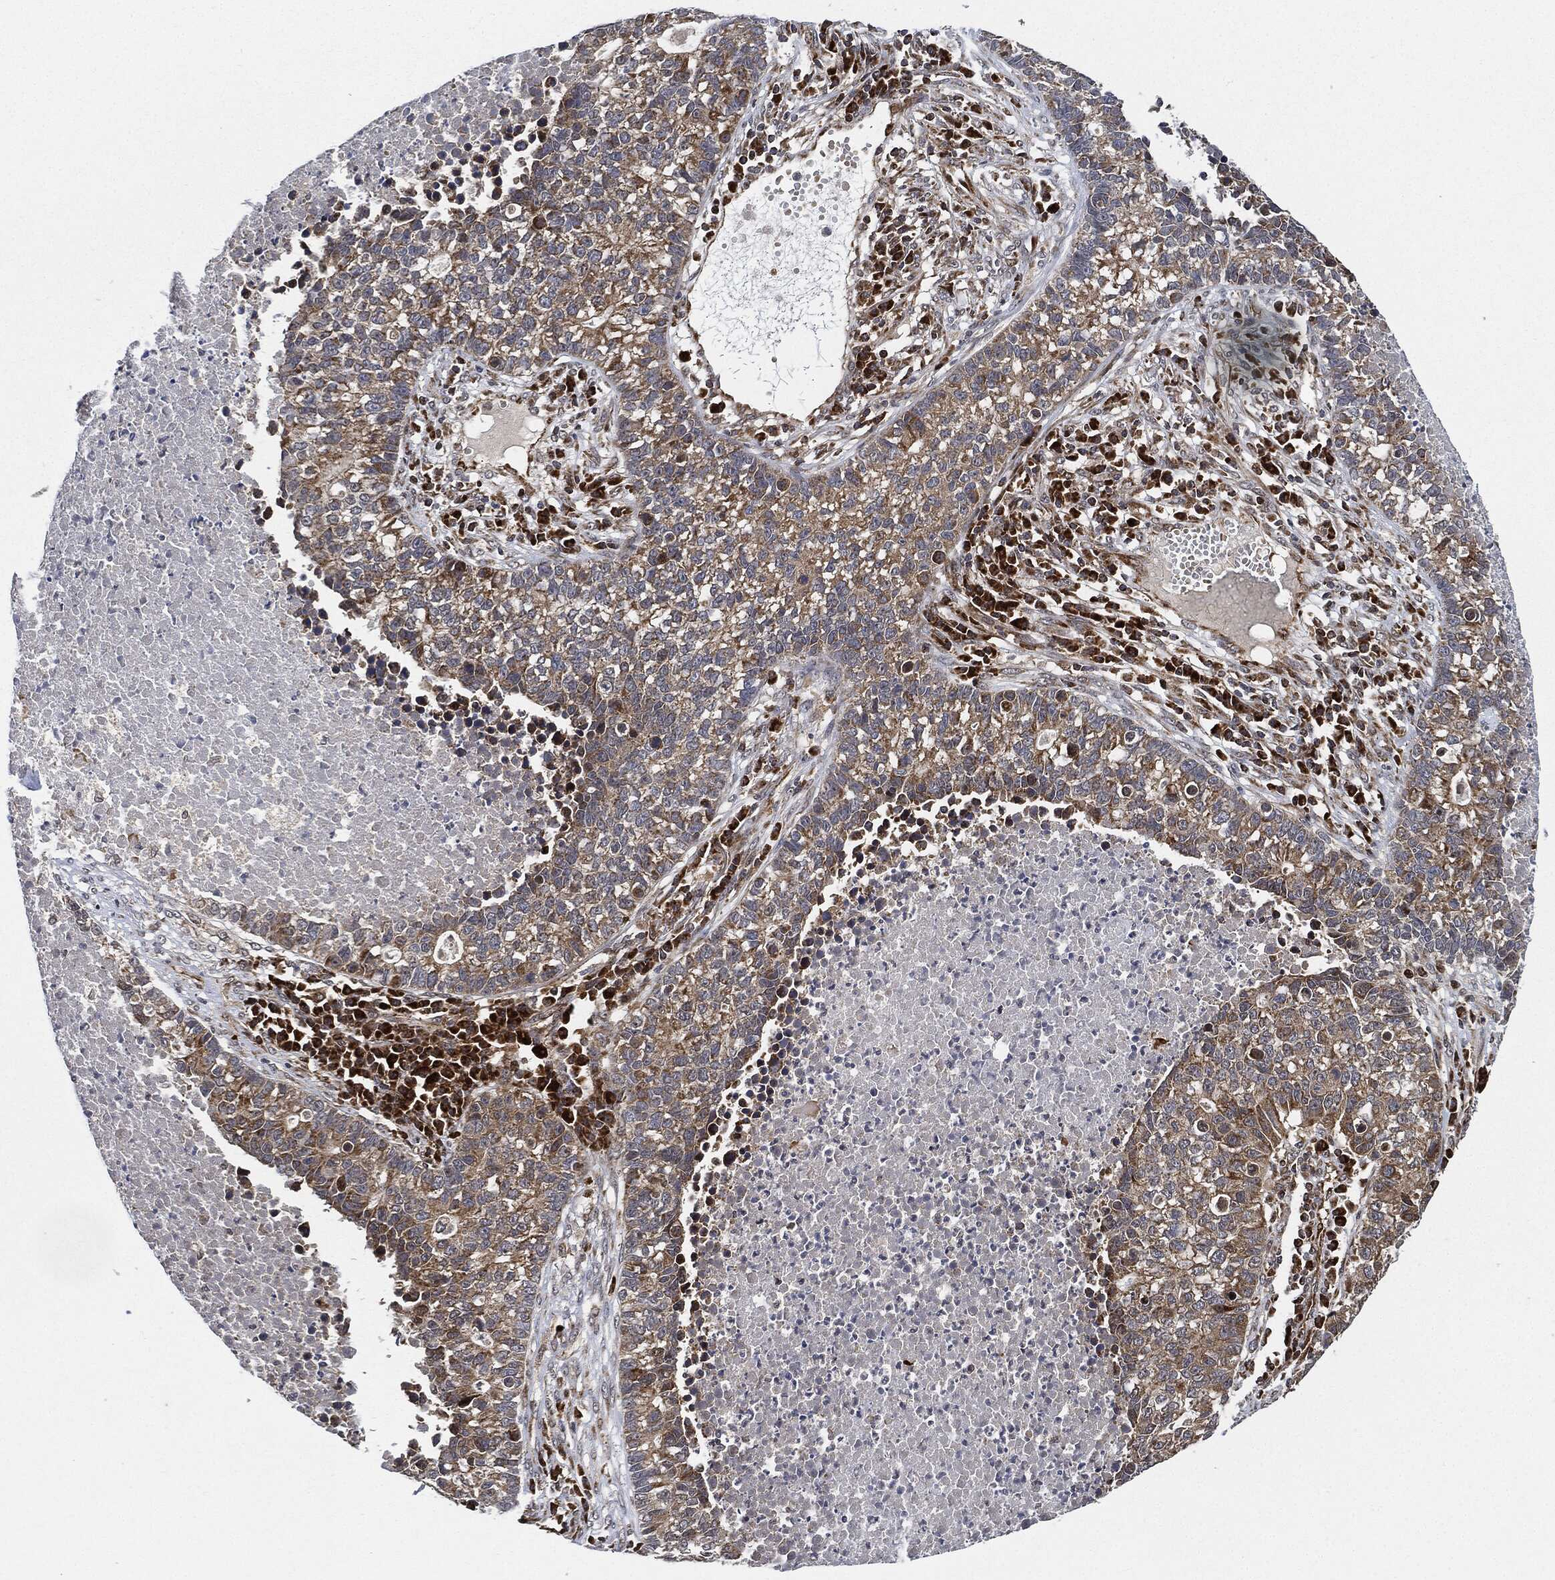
{"staining": {"intensity": "weak", "quantity": "25%-75%", "location": "cytoplasmic/membranous"}, "tissue": "lung cancer", "cell_type": "Tumor cells", "image_type": "cancer", "snomed": [{"axis": "morphology", "description": "Adenocarcinoma, NOS"}, {"axis": "topography", "description": "Lung"}], "caption": "Immunohistochemical staining of human adenocarcinoma (lung) shows weak cytoplasmic/membranous protein expression in about 25%-75% of tumor cells. The staining is performed using DAB (3,3'-diaminobenzidine) brown chromogen to label protein expression. The nuclei are counter-stained blue using hematoxylin.", "gene": "RNASEL", "patient": {"sex": "male", "age": 57}}